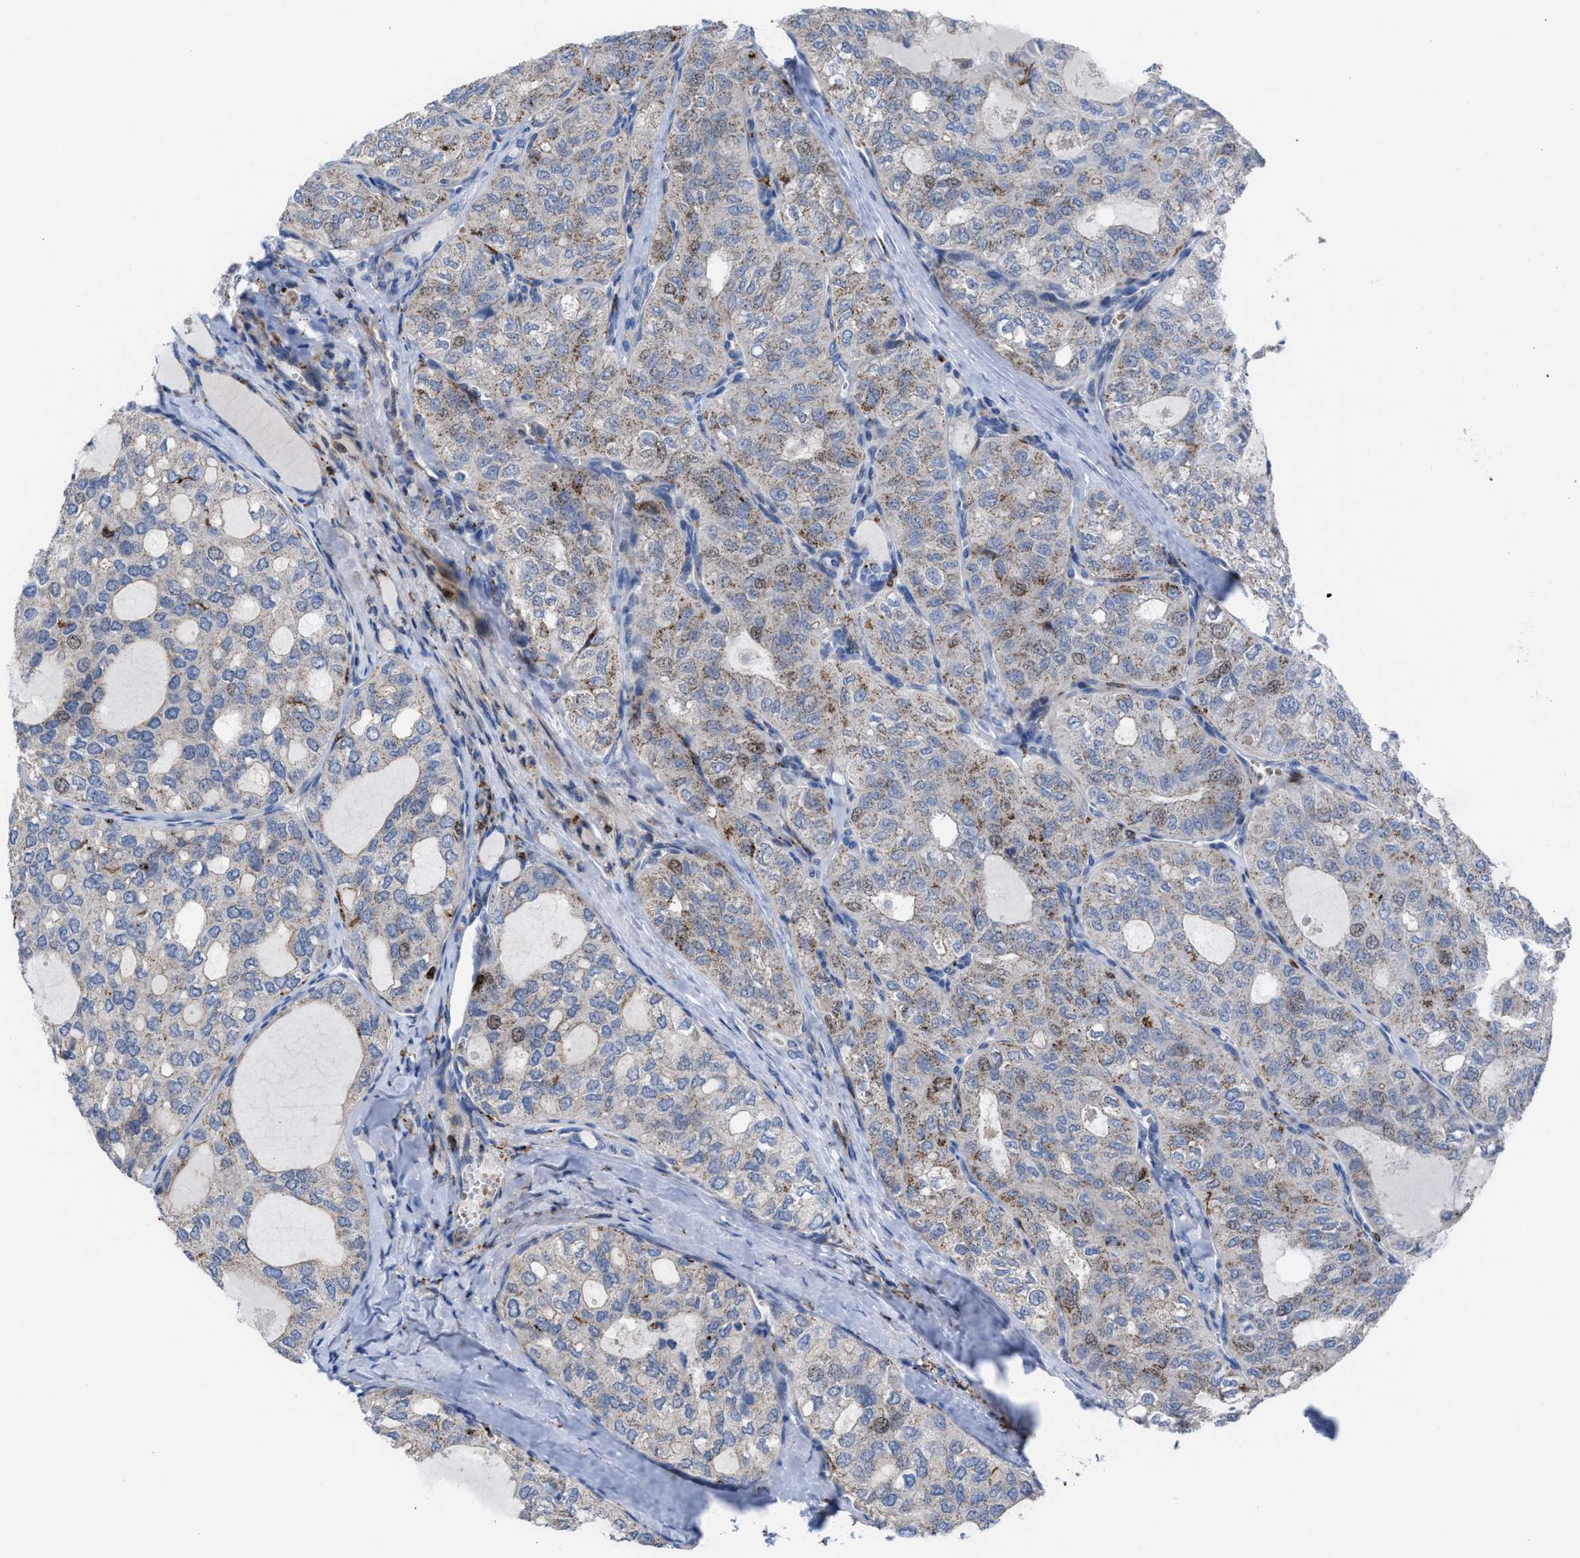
{"staining": {"intensity": "weak", "quantity": "<25%", "location": "cytoplasmic/membranous"}, "tissue": "thyroid cancer", "cell_type": "Tumor cells", "image_type": "cancer", "snomed": [{"axis": "morphology", "description": "Follicular adenoma carcinoma, NOS"}, {"axis": "topography", "description": "Thyroid gland"}], "caption": "DAB immunohistochemical staining of thyroid cancer (follicular adenoma carcinoma) displays no significant expression in tumor cells.", "gene": "SLC47A1", "patient": {"sex": "male", "age": 75}}